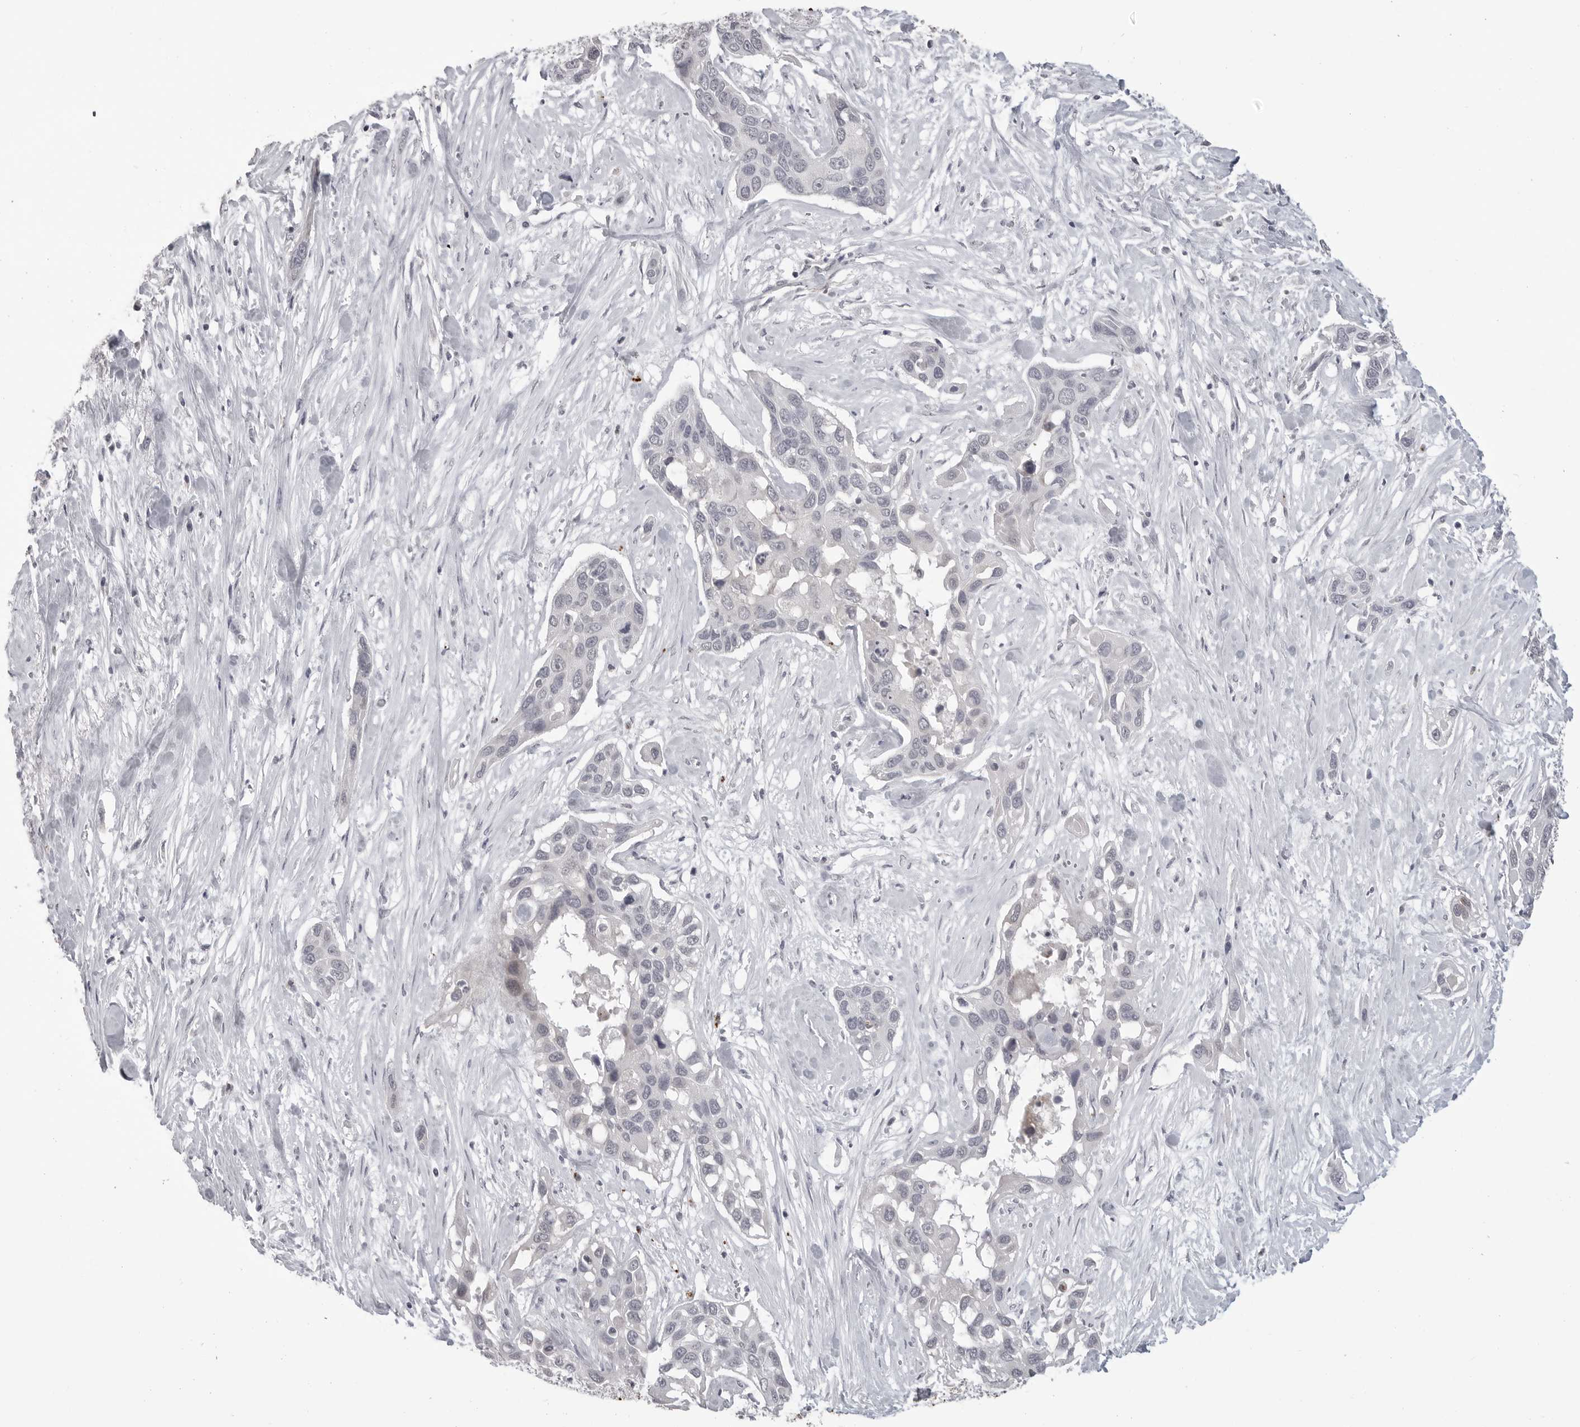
{"staining": {"intensity": "negative", "quantity": "none", "location": "none"}, "tissue": "pancreatic cancer", "cell_type": "Tumor cells", "image_type": "cancer", "snomed": [{"axis": "morphology", "description": "Adenocarcinoma, NOS"}, {"axis": "topography", "description": "Pancreas"}], "caption": "Image shows no significant protein positivity in tumor cells of adenocarcinoma (pancreatic).", "gene": "PRSS1", "patient": {"sex": "female", "age": 60}}